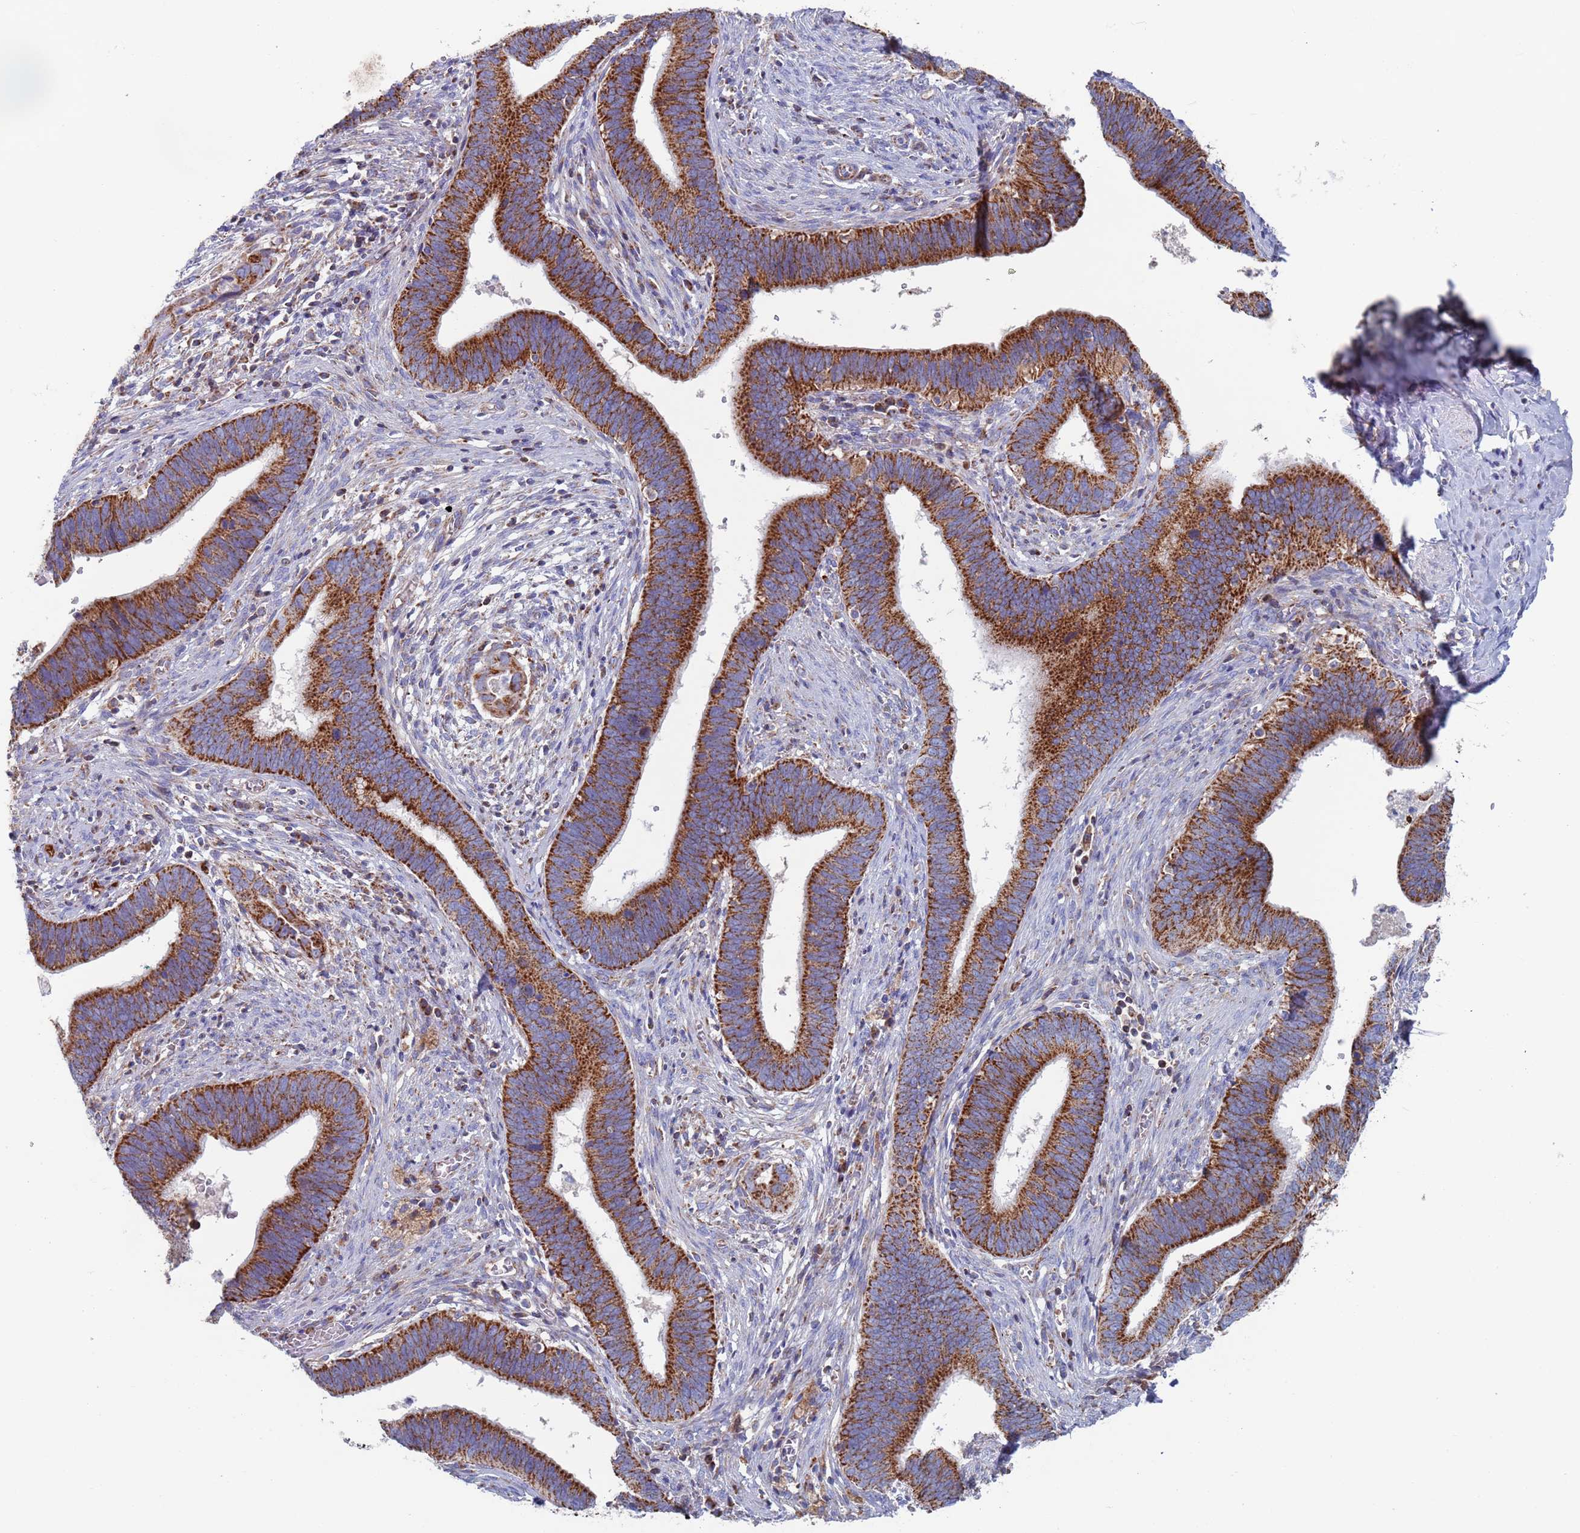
{"staining": {"intensity": "strong", "quantity": ">75%", "location": "cytoplasmic/membranous"}, "tissue": "cervical cancer", "cell_type": "Tumor cells", "image_type": "cancer", "snomed": [{"axis": "morphology", "description": "Adenocarcinoma, NOS"}, {"axis": "topography", "description": "Cervix"}], "caption": "Immunohistochemical staining of human cervical adenocarcinoma displays high levels of strong cytoplasmic/membranous expression in approximately >75% of tumor cells.", "gene": "MRPL22", "patient": {"sex": "female", "age": 42}}